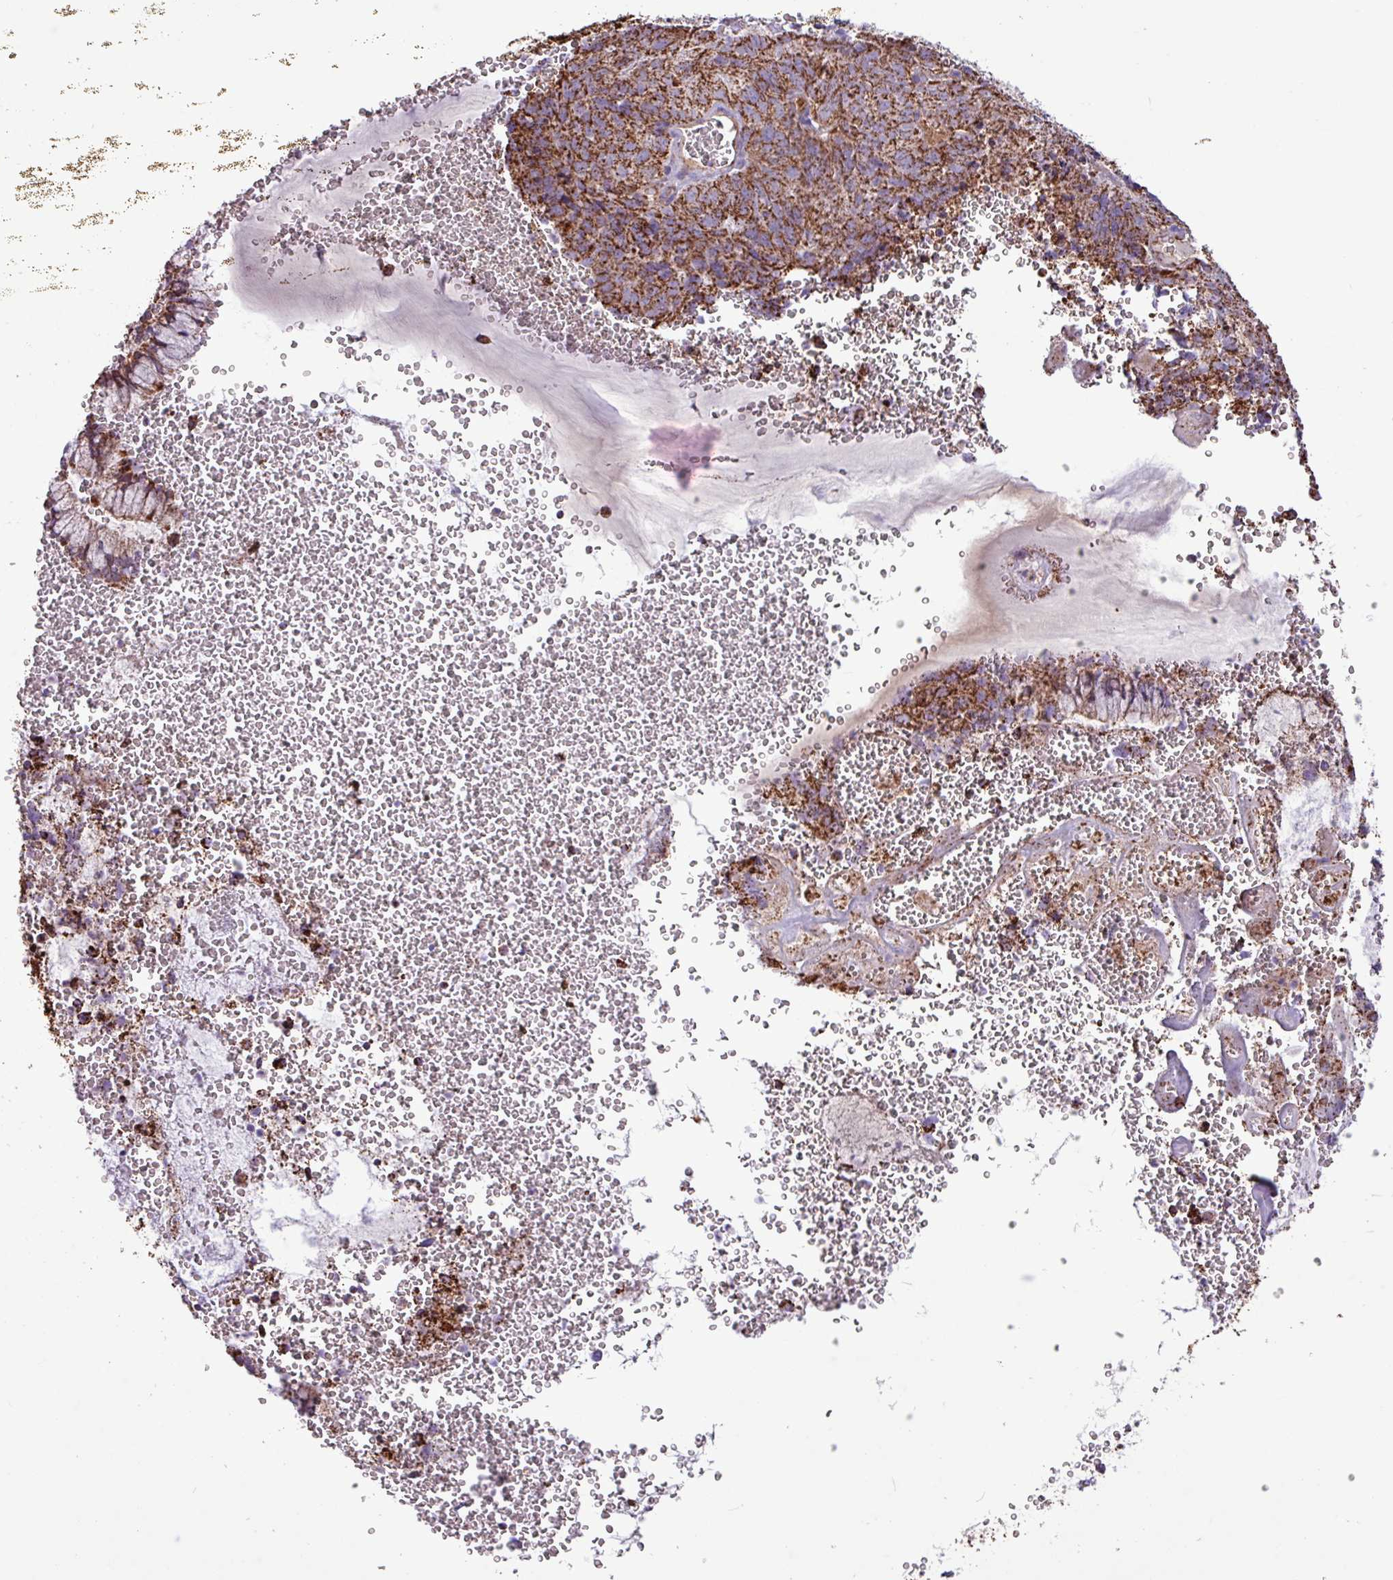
{"staining": {"intensity": "strong", "quantity": ">75%", "location": "cytoplasmic/membranous"}, "tissue": "cervical cancer", "cell_type": "Tumor cells", "image_type": "cancer", "snomed": [{"axis": "morphology", "description": "Adenocarcinoma, NOS"}, {"axis": "topography", "description": "Cervix"}], "caption": "Strong cytoplasmic/membranous staining is present in approximately >75% of tumor cells in cervical cancer.", "gene": "RTL3", "patient": {"sex": "female", "age": 38}}